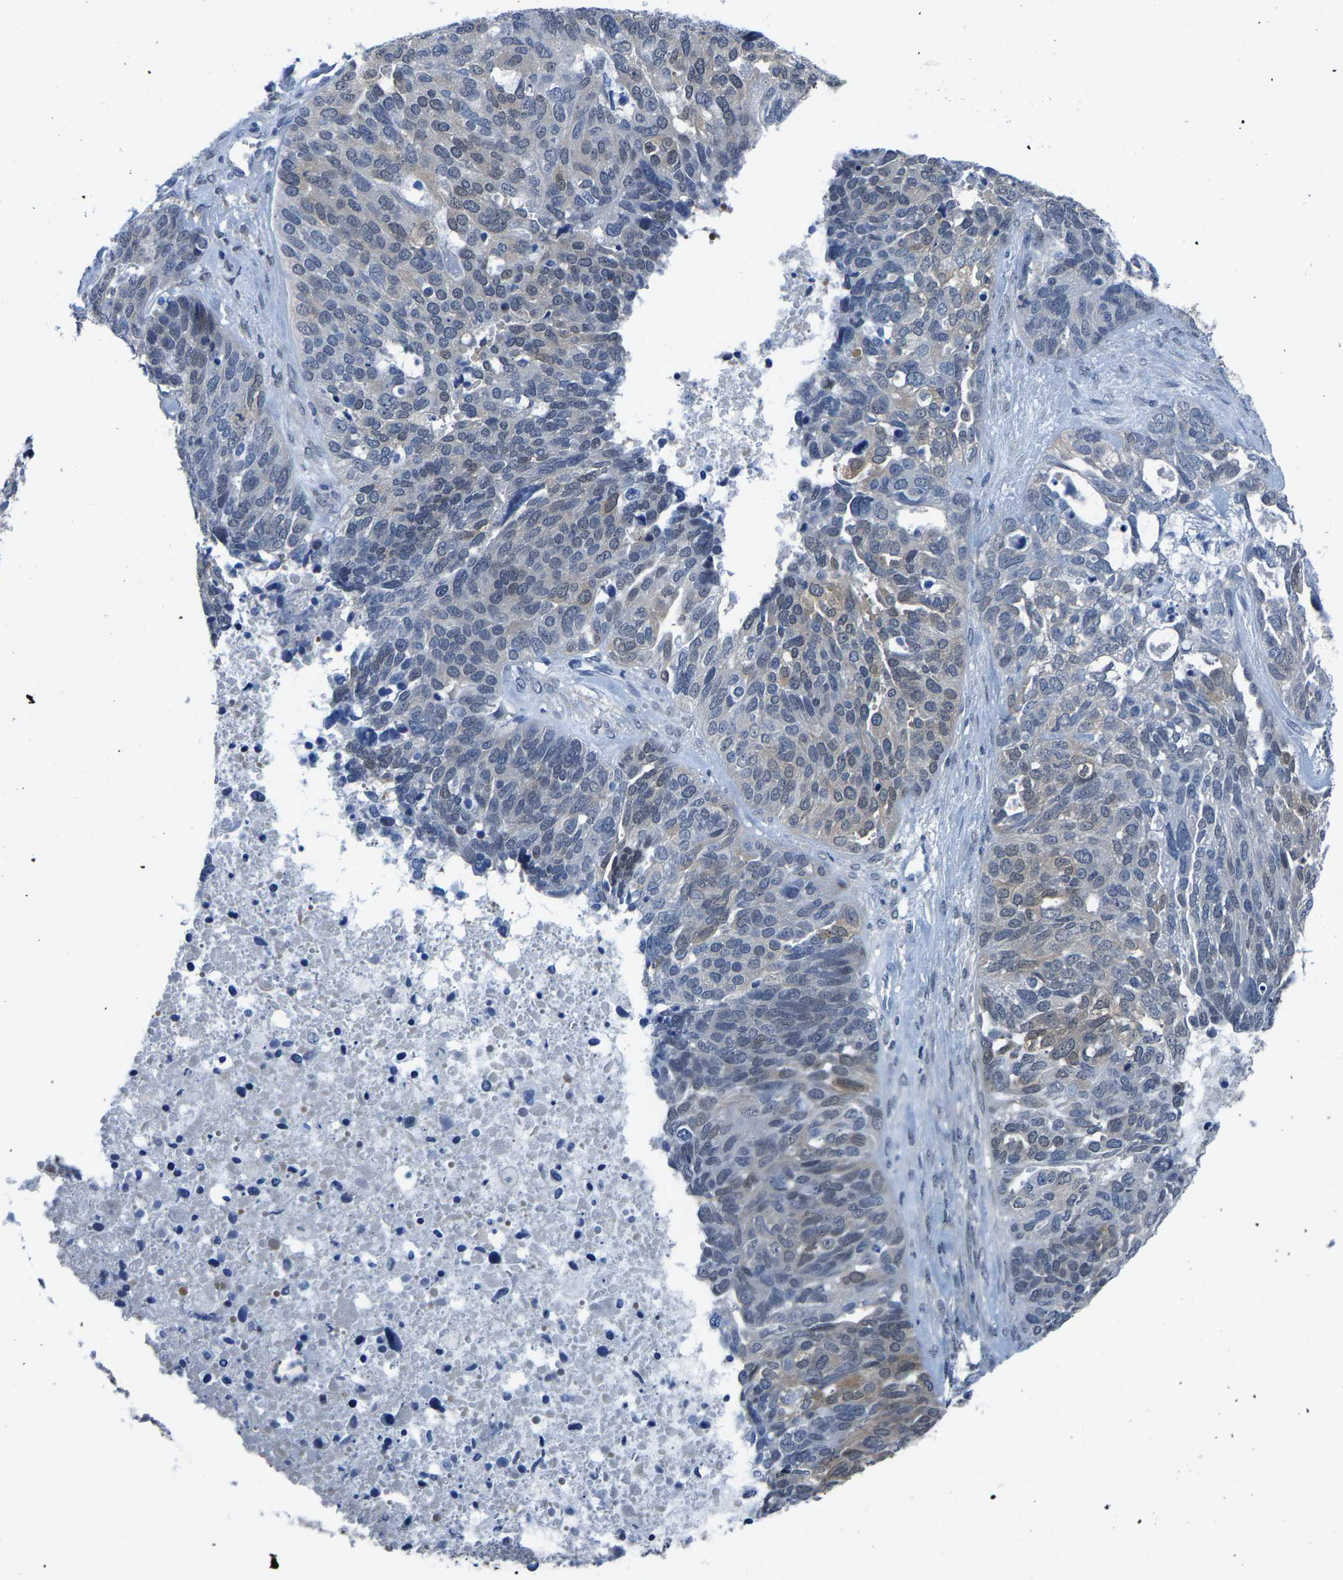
{"staining": {"intensity": "weak", "quantity": "<25%", "location": "cytoplasmic/membranous"}, "tissue": "ovarian cancer", "cell_type": "Tumor cells", "image_type": "cancer", "snomed": [{"axis": "morphology", "description": "Cystadenocarcinoma, serous, NOS"}, {"axis": "topography", "description": "Ovary"}], "caption": "High magnification brightfield microscopy of ovarian cancer stained with DAB (brown) and counterstained with hematoxylin (blue): tumor cells show no significant positivity.", "gene": "SSH3", "patient": {"sex": "female", "age": 44}}